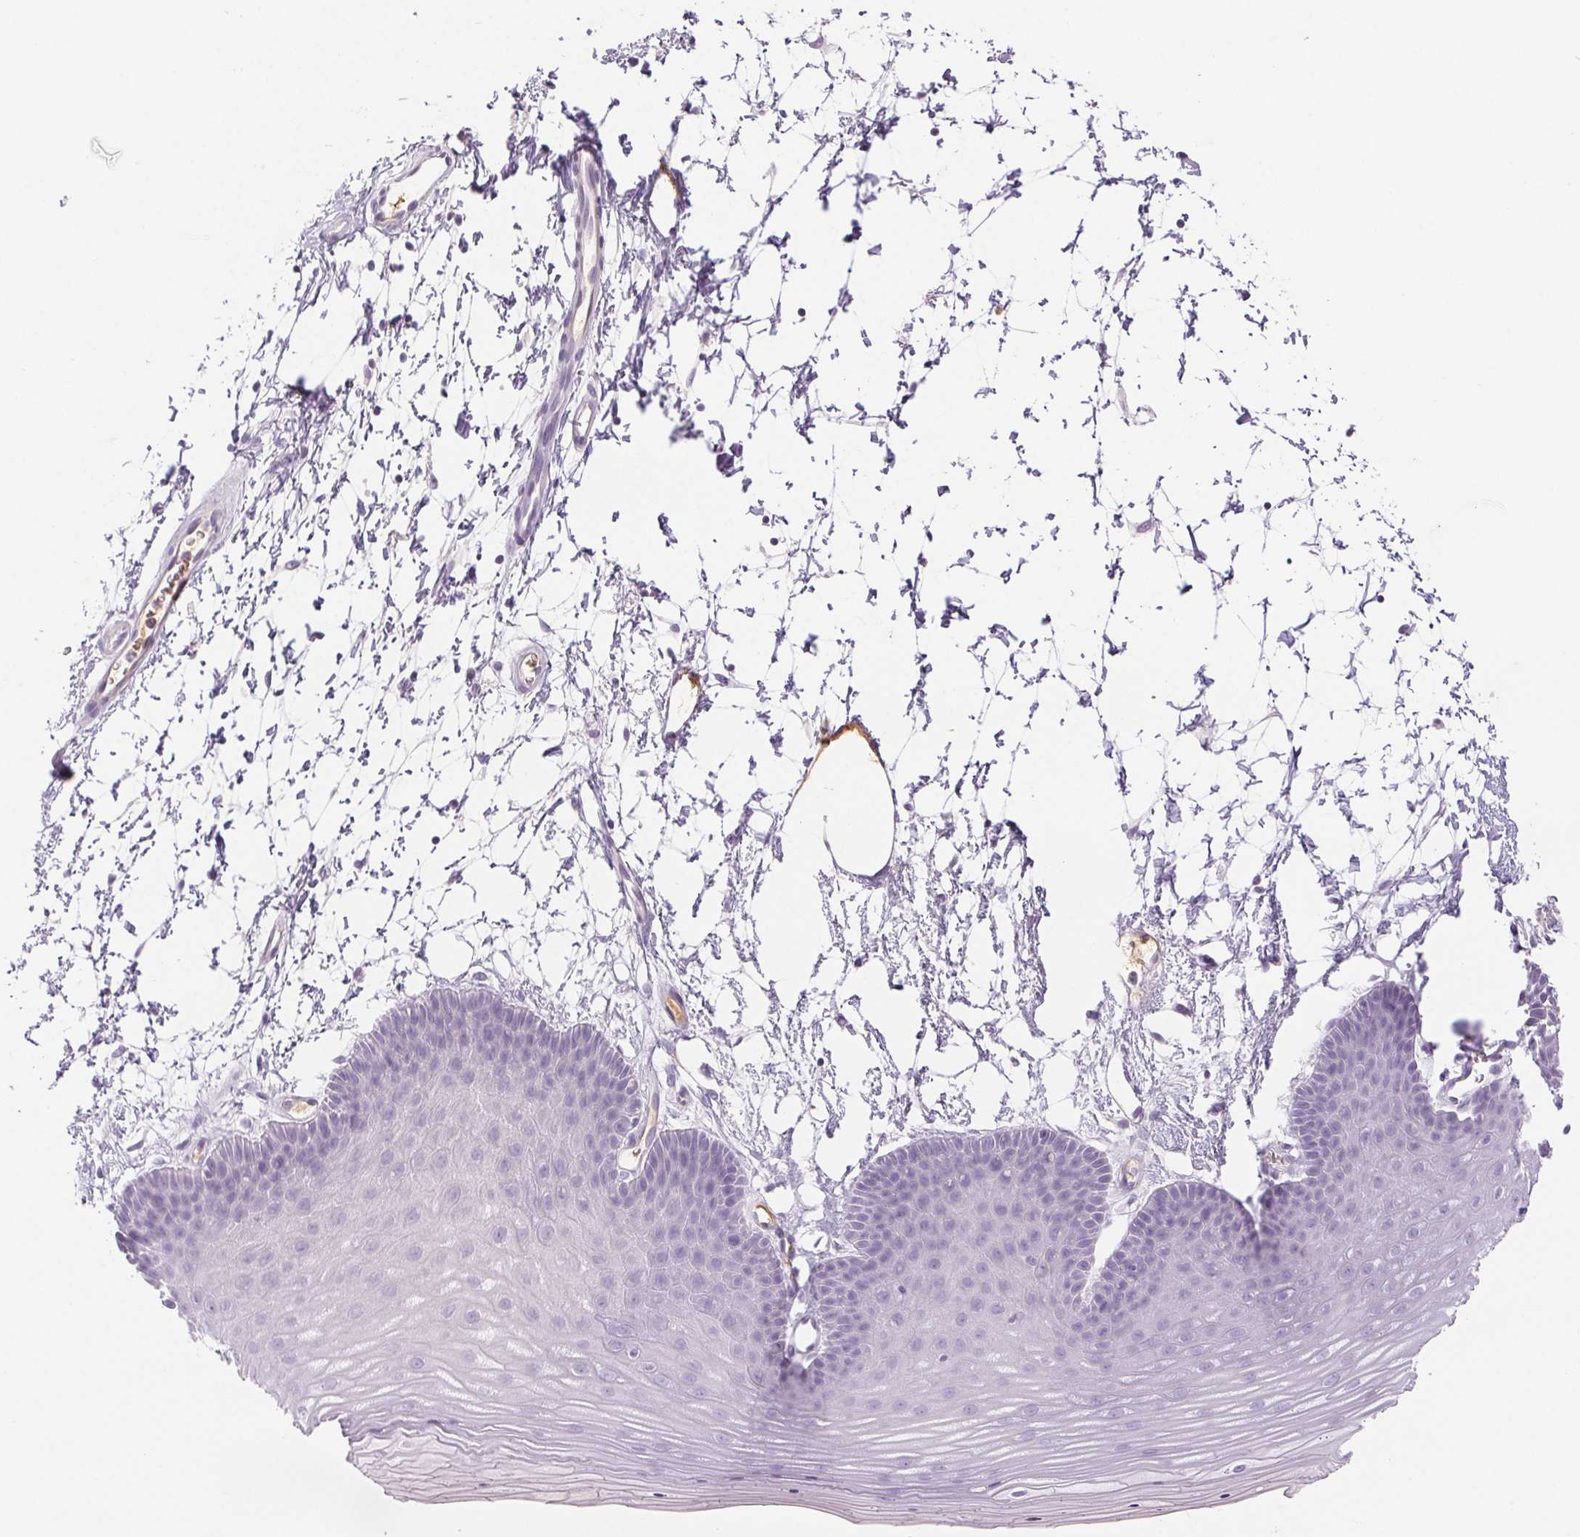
{"staining": {"intensity": "negative", "quantity": "none", "location": "none"}, "tissue": "skin", "cell_type": "Epidermal cells", "image_type": "normal", "snomed": [{"axis": "morphology", "description": "Normal tissue, NOS"}, {"axis": "topography", "description": "Anal"}], "caption": "Unremarkable skin was stained to show a protein in brown. There is no significant staining in epidermal cells. (Immunohistochemistry (ihc), brightfield microscopy, high magnification).", "gene": "IFIT1B", "patient": {"sex": "male", "age": 53}}